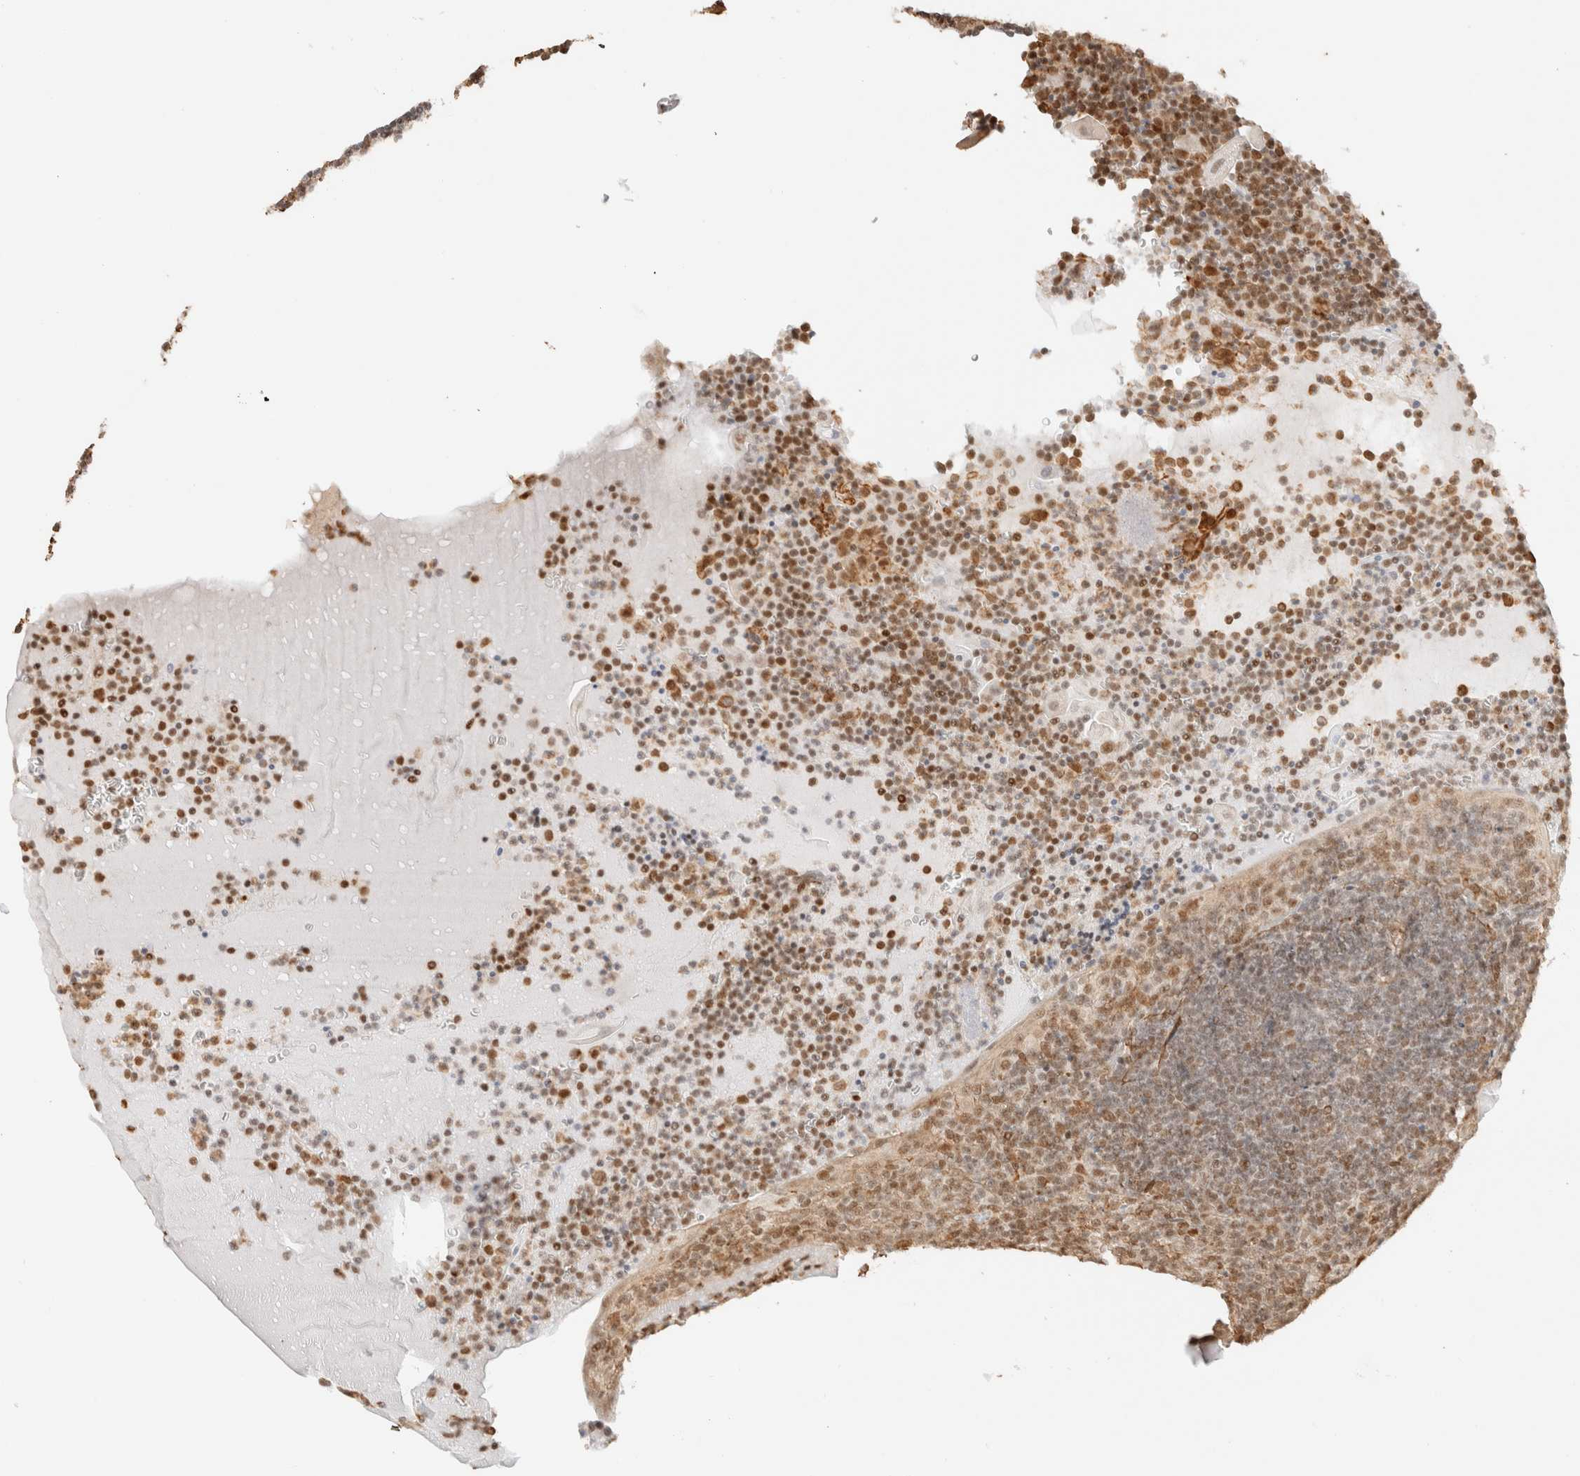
{"staining": {"intensity": "moderate", "quantity": "<25%", "location": "cytoplasmic/membranous,nuclear"}, "tissue": "tonsil", "cell_type": "Germinal center cells", "image_type": "normal", "snomed": [{"axis": "morphology", "description": "Normal tissue, NOS"}, {"axis": "topography", "description": "Tonsil"}], "caption": "Normal tonsil shows moderate cytoplasmic/membranous,nuclear positivity in approximately <25% of germinal center cells Using DAB (3,3'-diaminobenzidine) (brown) and hematoxylin (blue) stains, captured at high magnification using brightfield microscopy..", "gene": "ARID5A", "patient": {"sex": "male", "age": 37}}